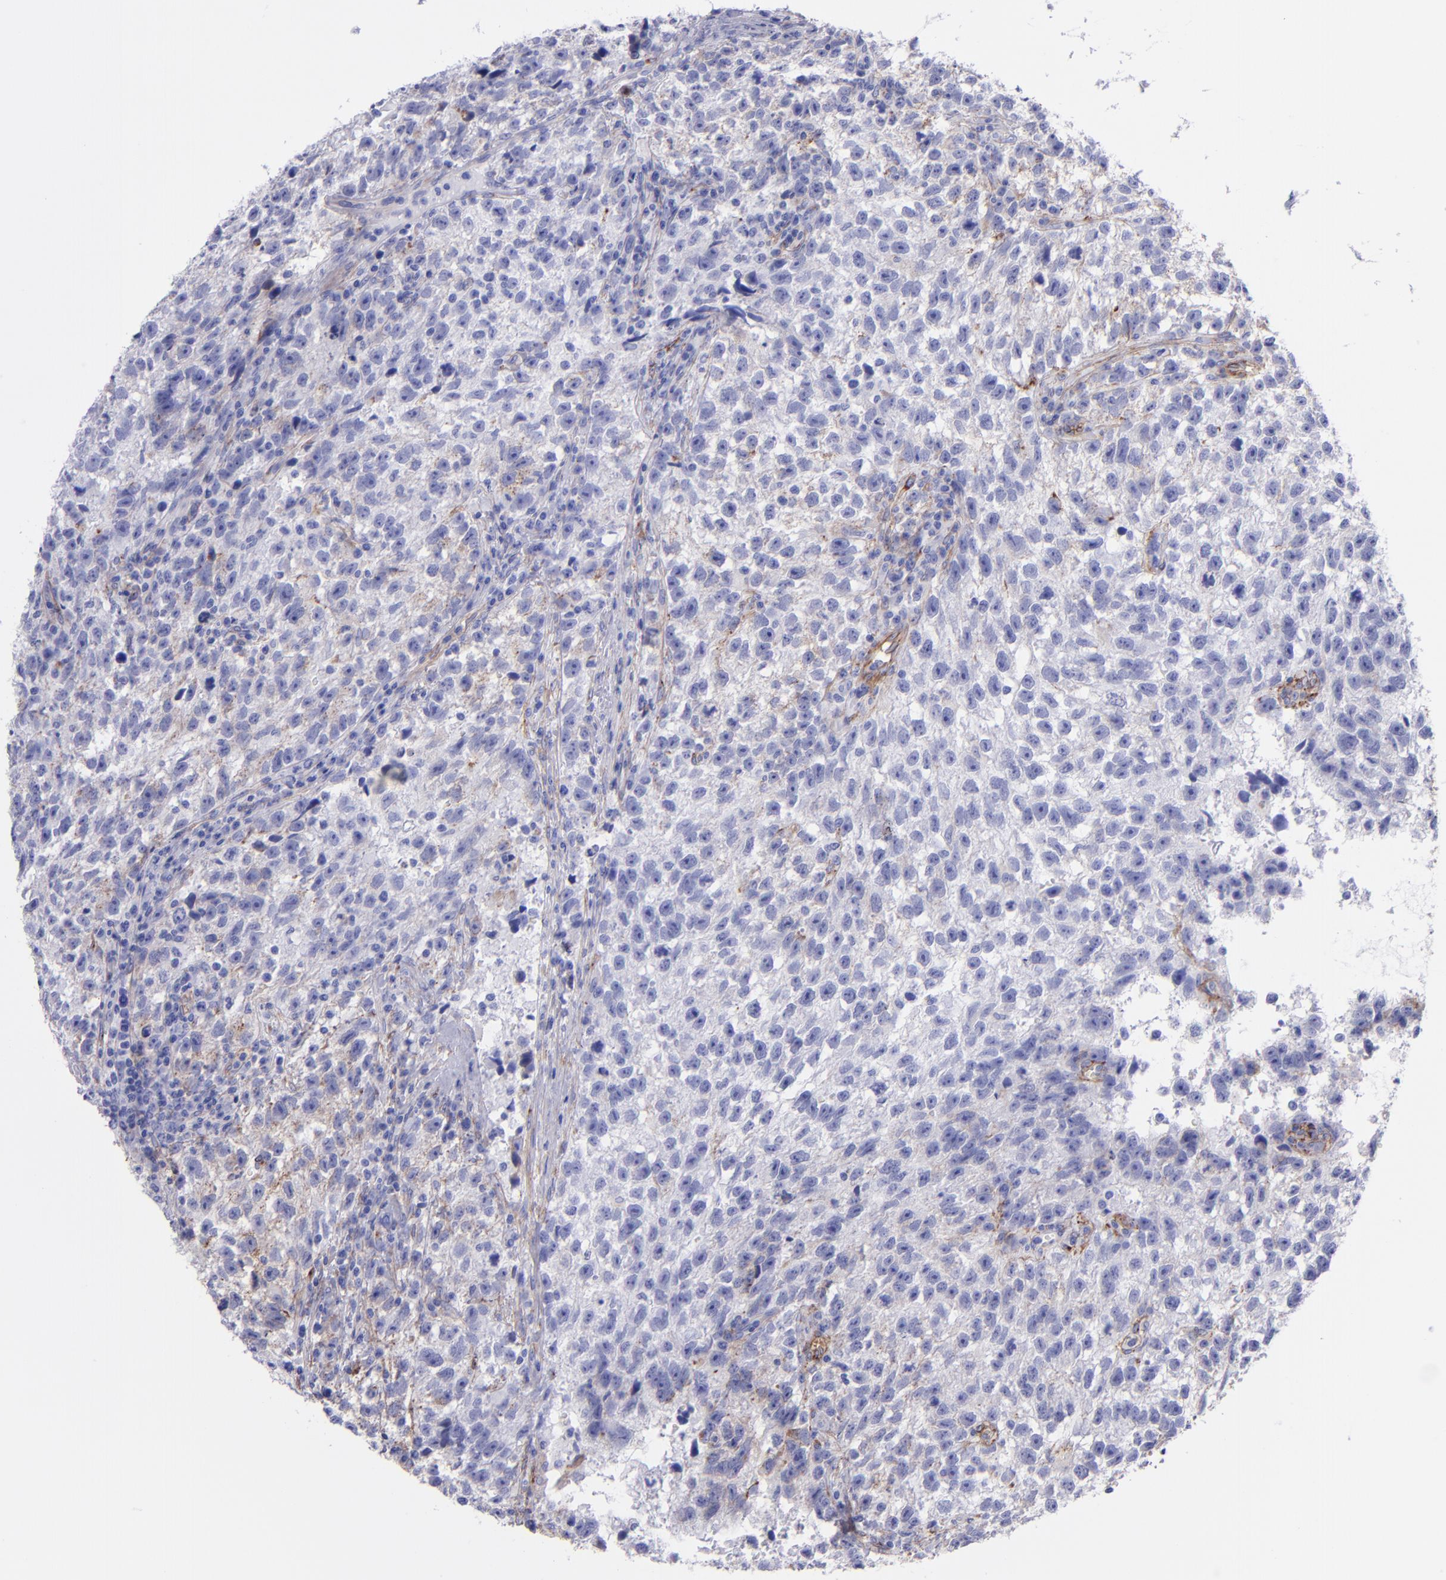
{"staining": {"intensity": "weak", "quantity": "<25%", "location": "cytoplasmic/membranous"}, "tissue": "testis cancer", "cell_type": "Tumor cells", "image_type": "cancer", "snomed": [{"axis": "morphology", "description": "Seminoma, NOS"}, {"axis": "topography", "description": "Testis"}], "caption": "This is a image of immunohistochemistry staining of seminoma (testis), which shows no positivity in tumor cells.", "gene": "ITGAV", "patient": {"sex": "male", "age": 38}}